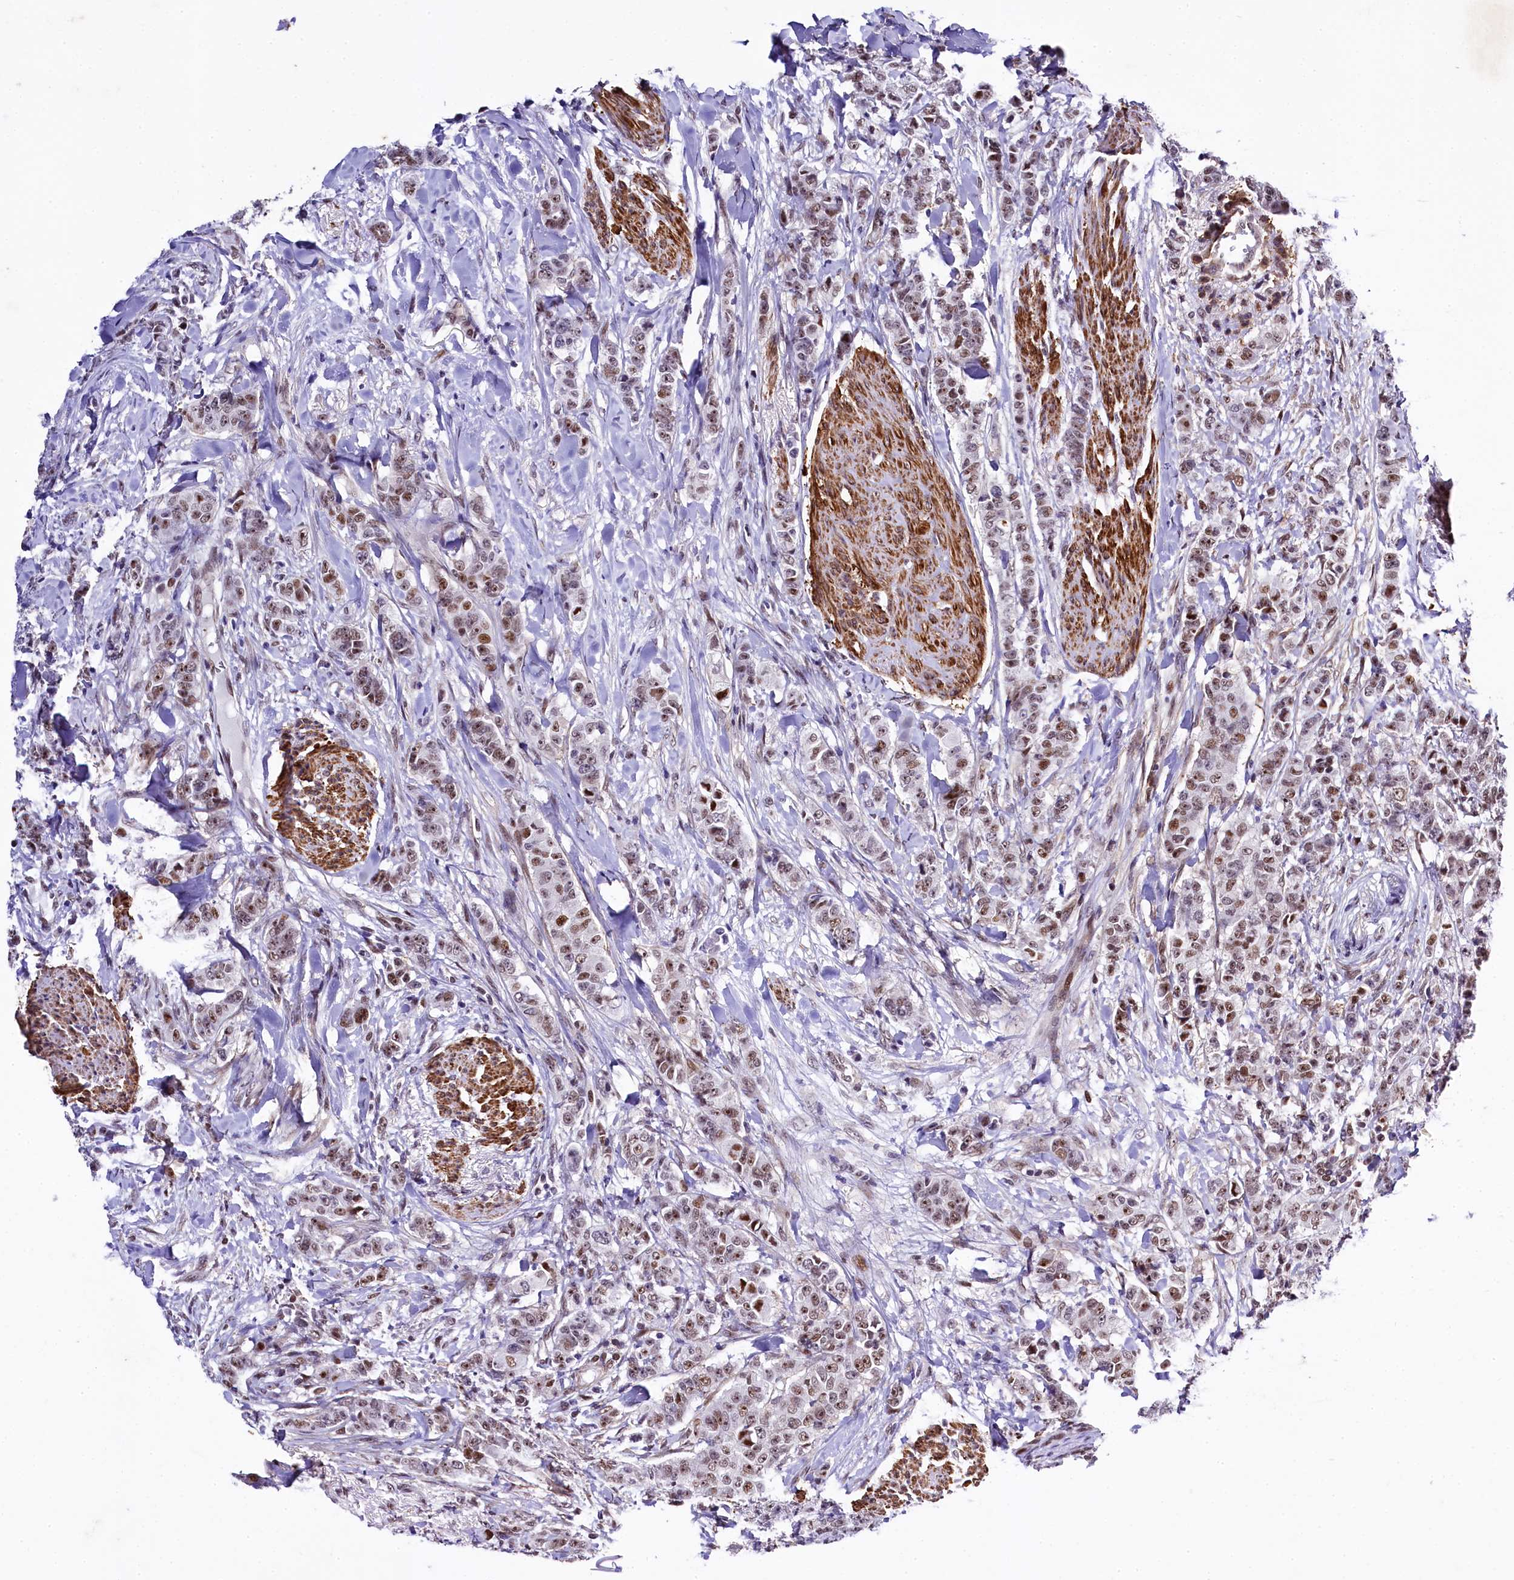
{"staining": {"intensity": "moderate", "quantity": ">75%", "location": "nuclear"}, "tissue": "breast cancer", "cell_type": "Tumor cells", "image_type": "cancer", "snomed": [{"axis": "morphology", "description": "Duct carcinoma"}, {"axis": "topography", "description": "Breast"}], "caption": "Tumor cells exhibit medium levels of moderate nuclear expression in about >75% of cells in human breast intraductal carcinoma. The staining is performed using DAB brown chromogen to label protein expression. The nuclei are counter-stained blue using hematoxylin.", "gene": "SAMD10", "patient": {"sex": "female", "age": 40}}